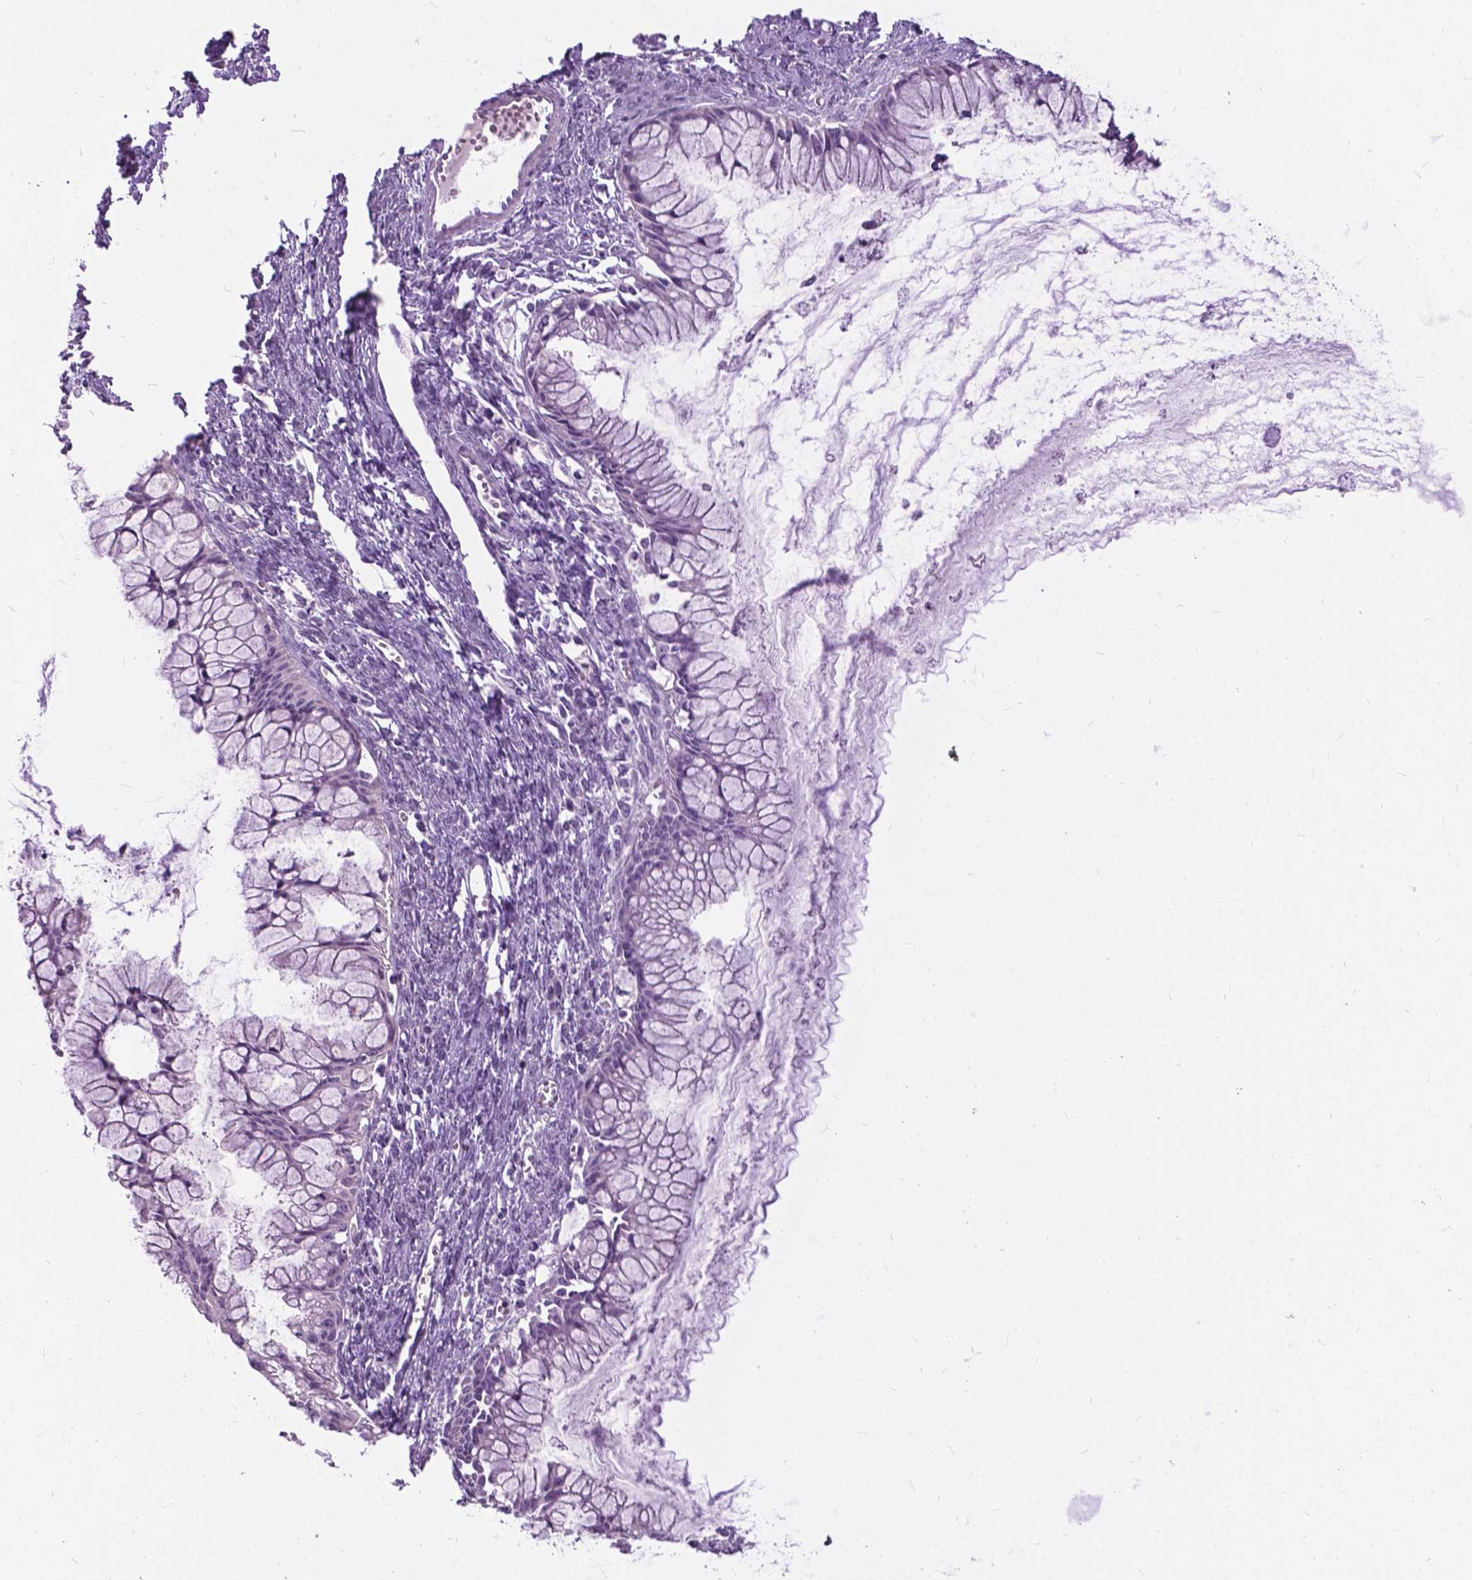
{"staining": {"intensity": "negative", "quantity": "none", "location": "none"}, "tissue": "ovarian cancer", "cell_type": "Tumor cells", "image_type": "cancer", "snomed": [{"axis": "morphology", "description": "Cystadenocarcinoma, mucinous, NOS"}, {"axis": "topography", "description": "Ovary"}], "caption": "The image exhibits no staining of tumor cells in ovarian cancer (mucinous cystadenocarcinoma). (IHC, brightfield microscopy, high magnification).", "gene": "JAK3", "patient": {"sex": "female", "age": 41}}